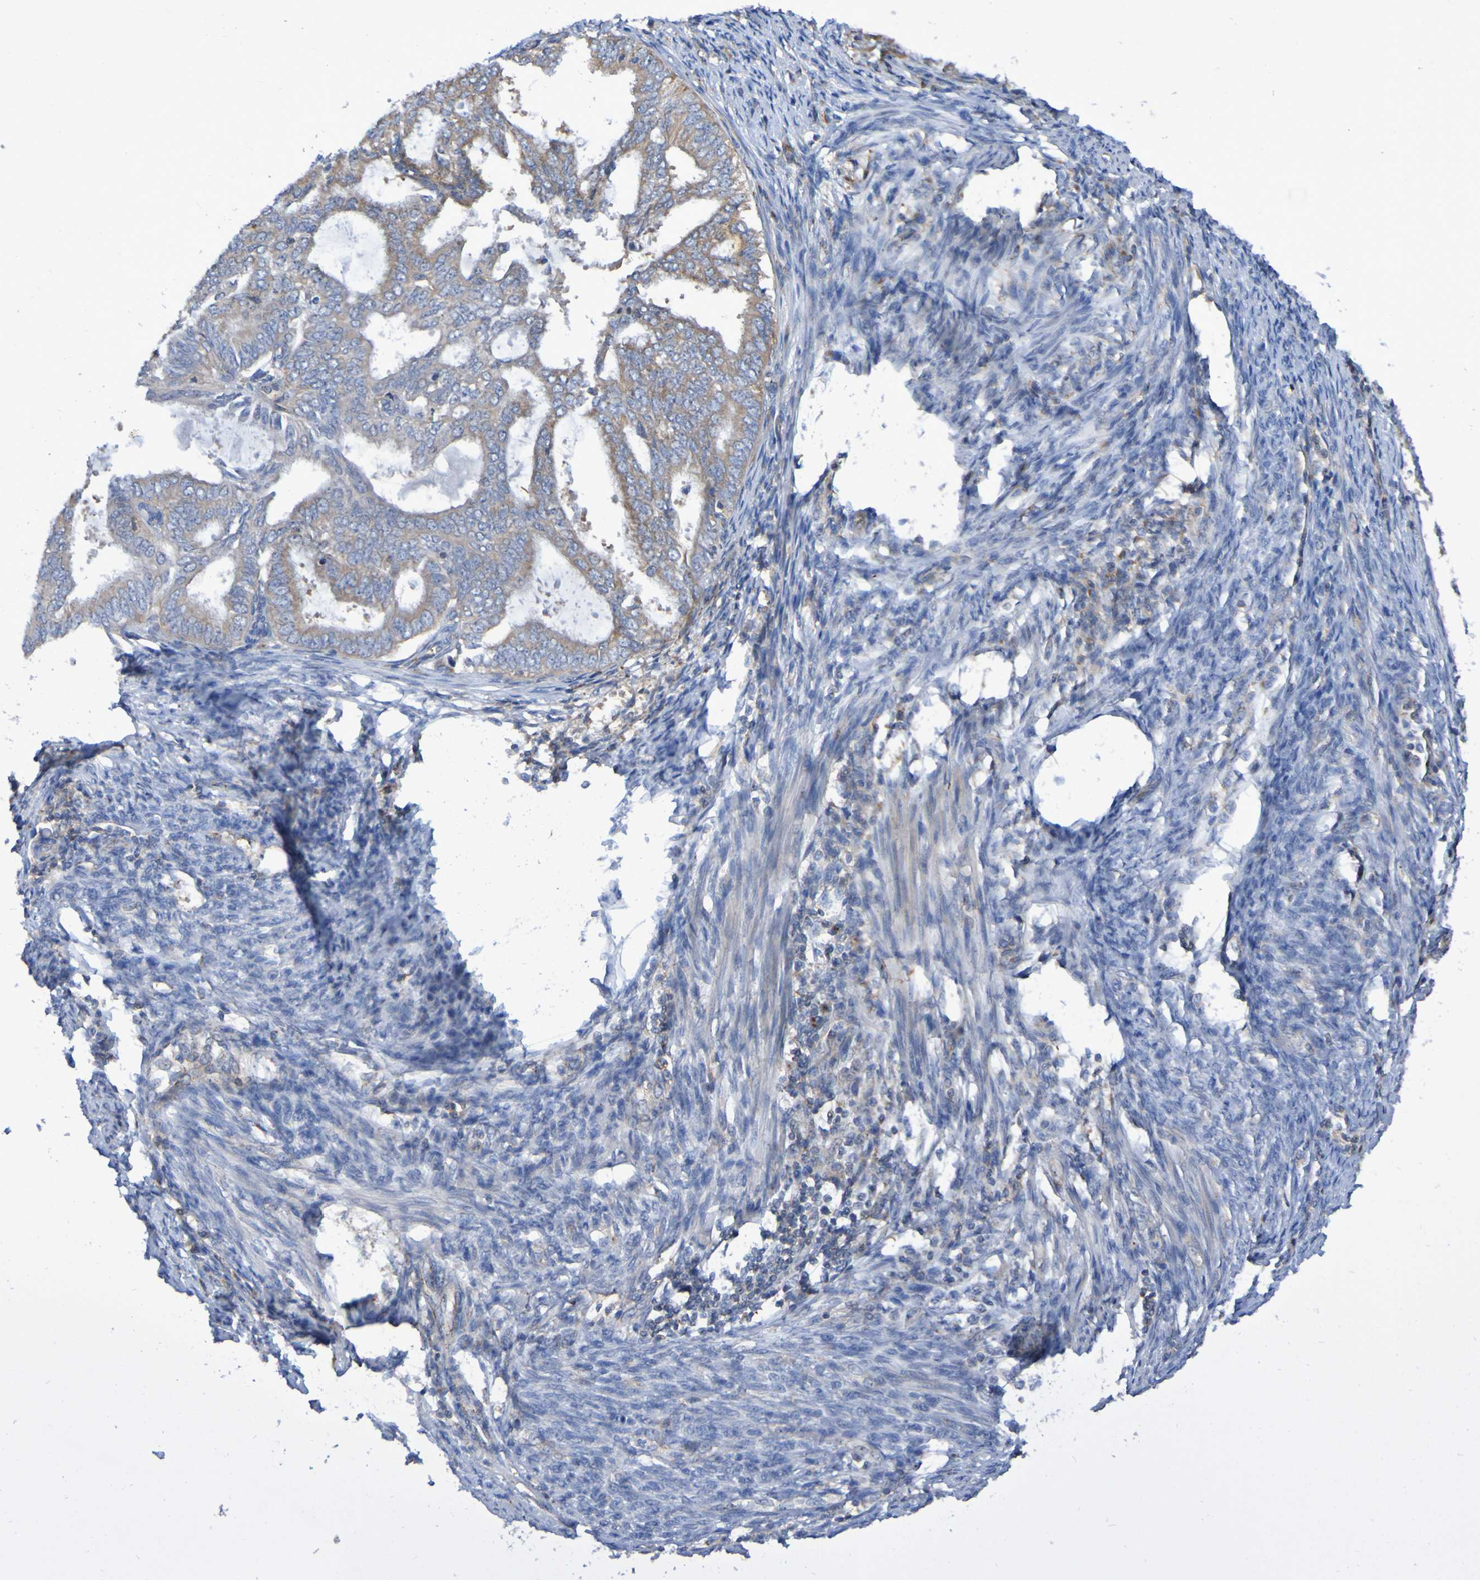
{"staining": {"intensity": "moderate", "quantity": ">75%", "location": "cytoplasmic/membranous"}, "tissue": "endometrial cancer", "cell_type": "Tumor cells", "image_type": "cancer", "snomed": [{"axis": "morphology", "description": "Adenocarcinoma, NOS"}, {"axis": "topography", "description": "Endometrium"}], "caption": "Endometrial cancer stained for a protein demonstrates moderate cytoplasmic/membranous positivity in tumor cells.", "gene": "LMBRD2", "patient": {"sex": "female", "age": 58}}